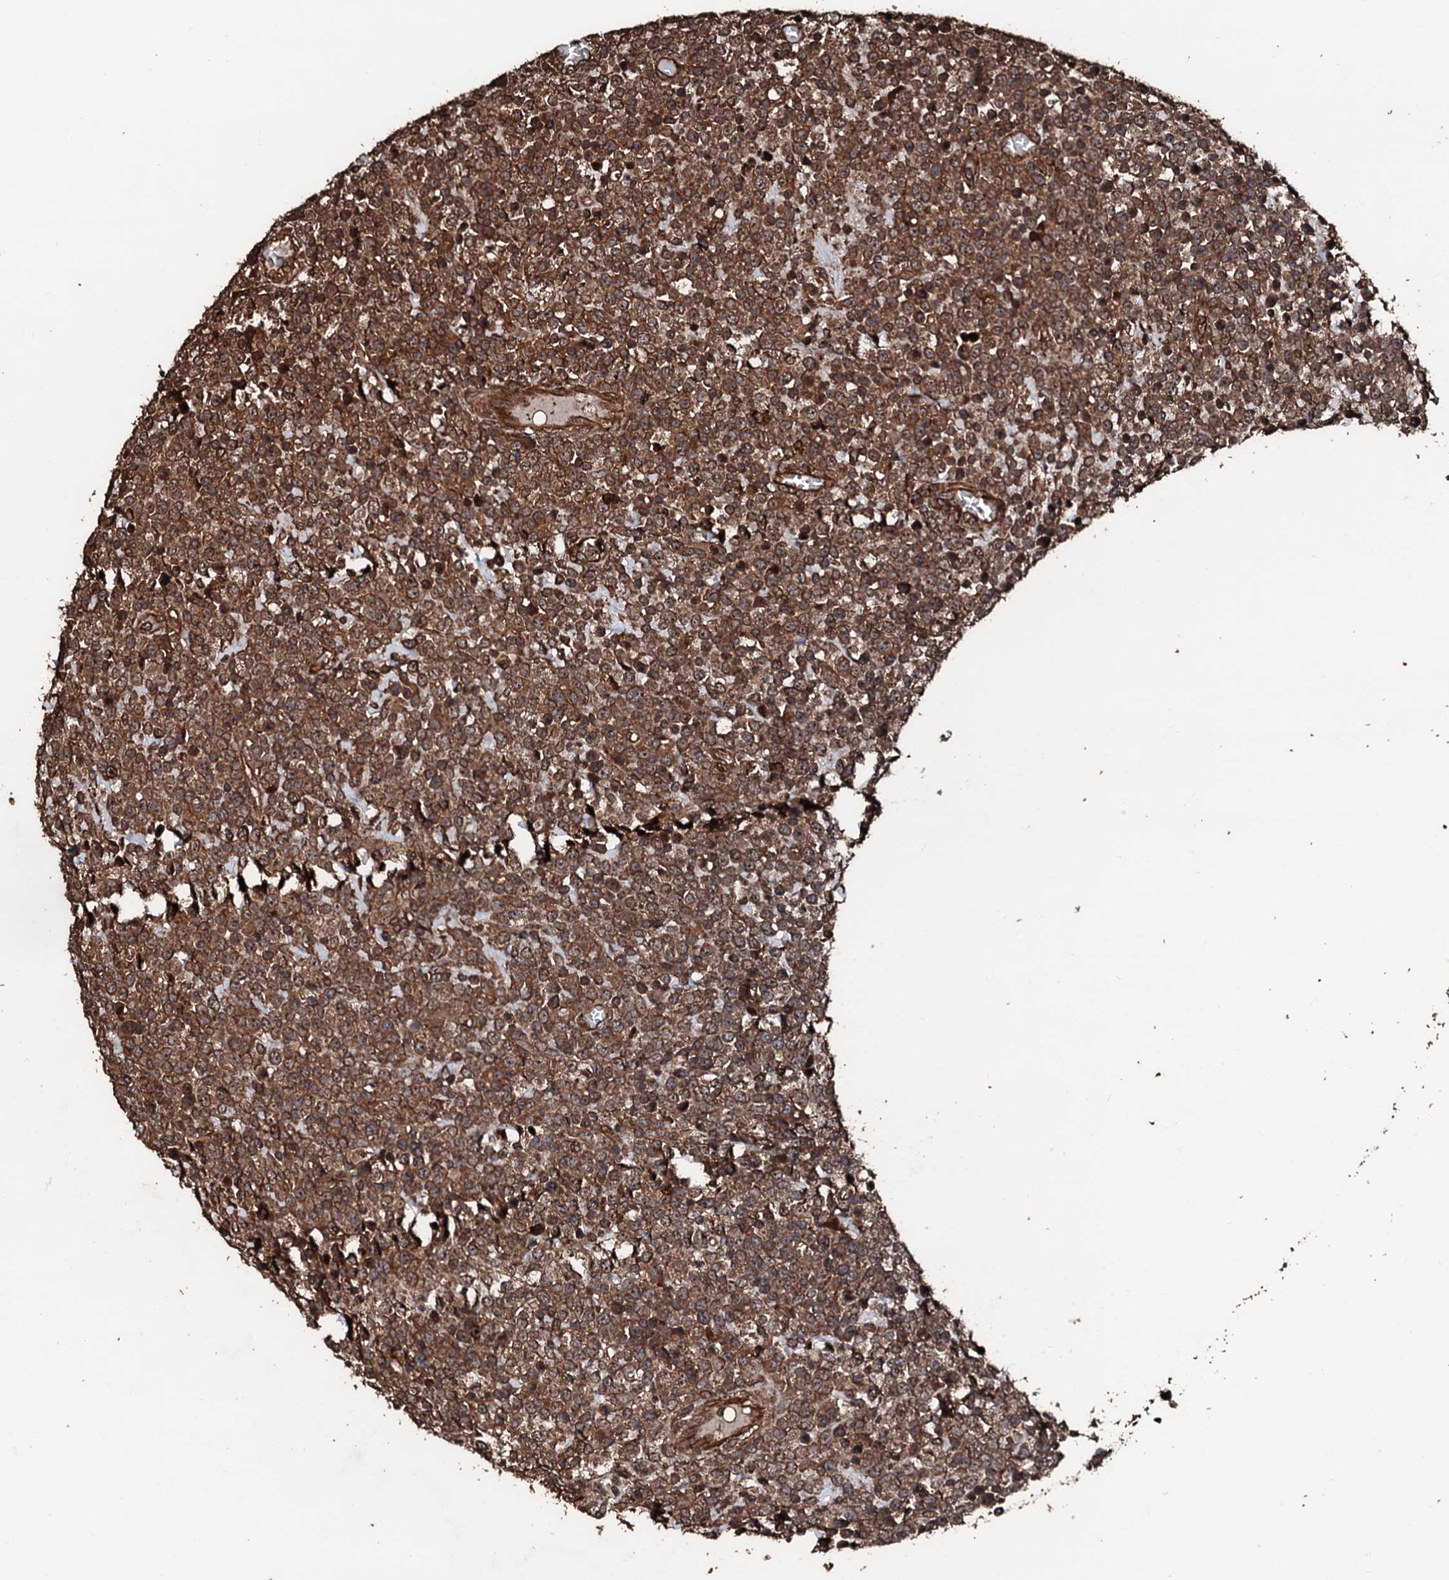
{"staining": {"intensity": "moderate", "quantity": ">75%", "location": "cytoplasmic/membranous"}, "tissue": "lymphoma", "cell_type": "Tumor cells", "image_type": "cancer", "snomed": [{"axis": "morphology", "description": "Malignant lymphoma, non-Hodgkin's type, High grade"}, {"axis": "topography", "description": "Colon"}], "caption": "A photomicrograph of human lymphoma stained for a protein demonstrates moderate cytoplasmic/membranous brown staining in tumor cells.", "gene": "KIF18A", "patient": {"sex": "female", "age": 53}}